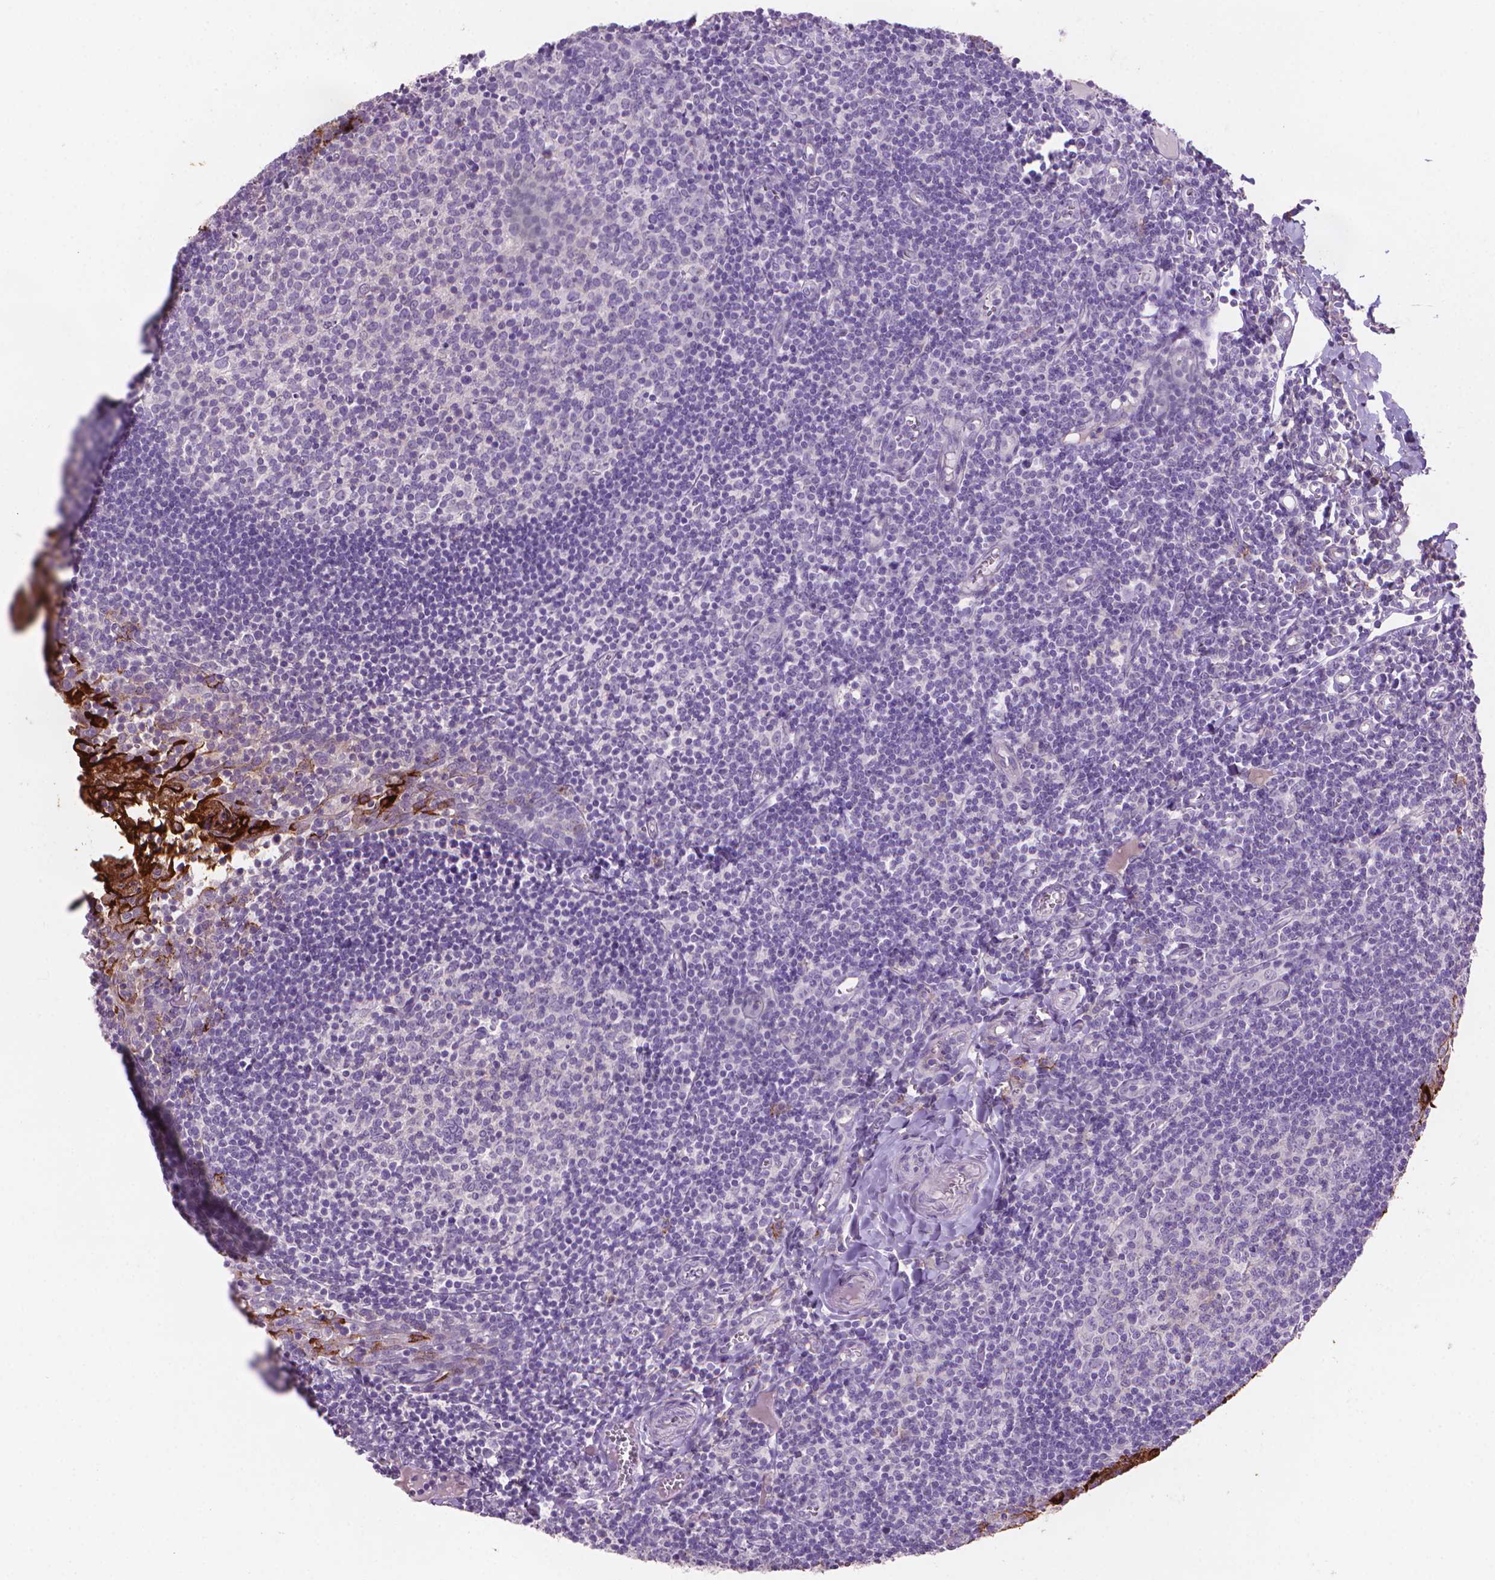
{"staining": {"intensity": "negative", "quantity": "none", "location": "none"}, "tissue": "lymph node", "cell_type": "Germinal center cells", "image_type": "normal", "snomed": [{"axis": "morphology", "description": "Normal tissue, NOS"}, {"axis": "topography", "description": "Lymph node"}], "caption": "This is an immunohistochemistry photomicrograph of benign human lymph node. There is no staining in germinal center cells.", "gene": "MUC1", "patient": {"sex": "female", "age": 21}}